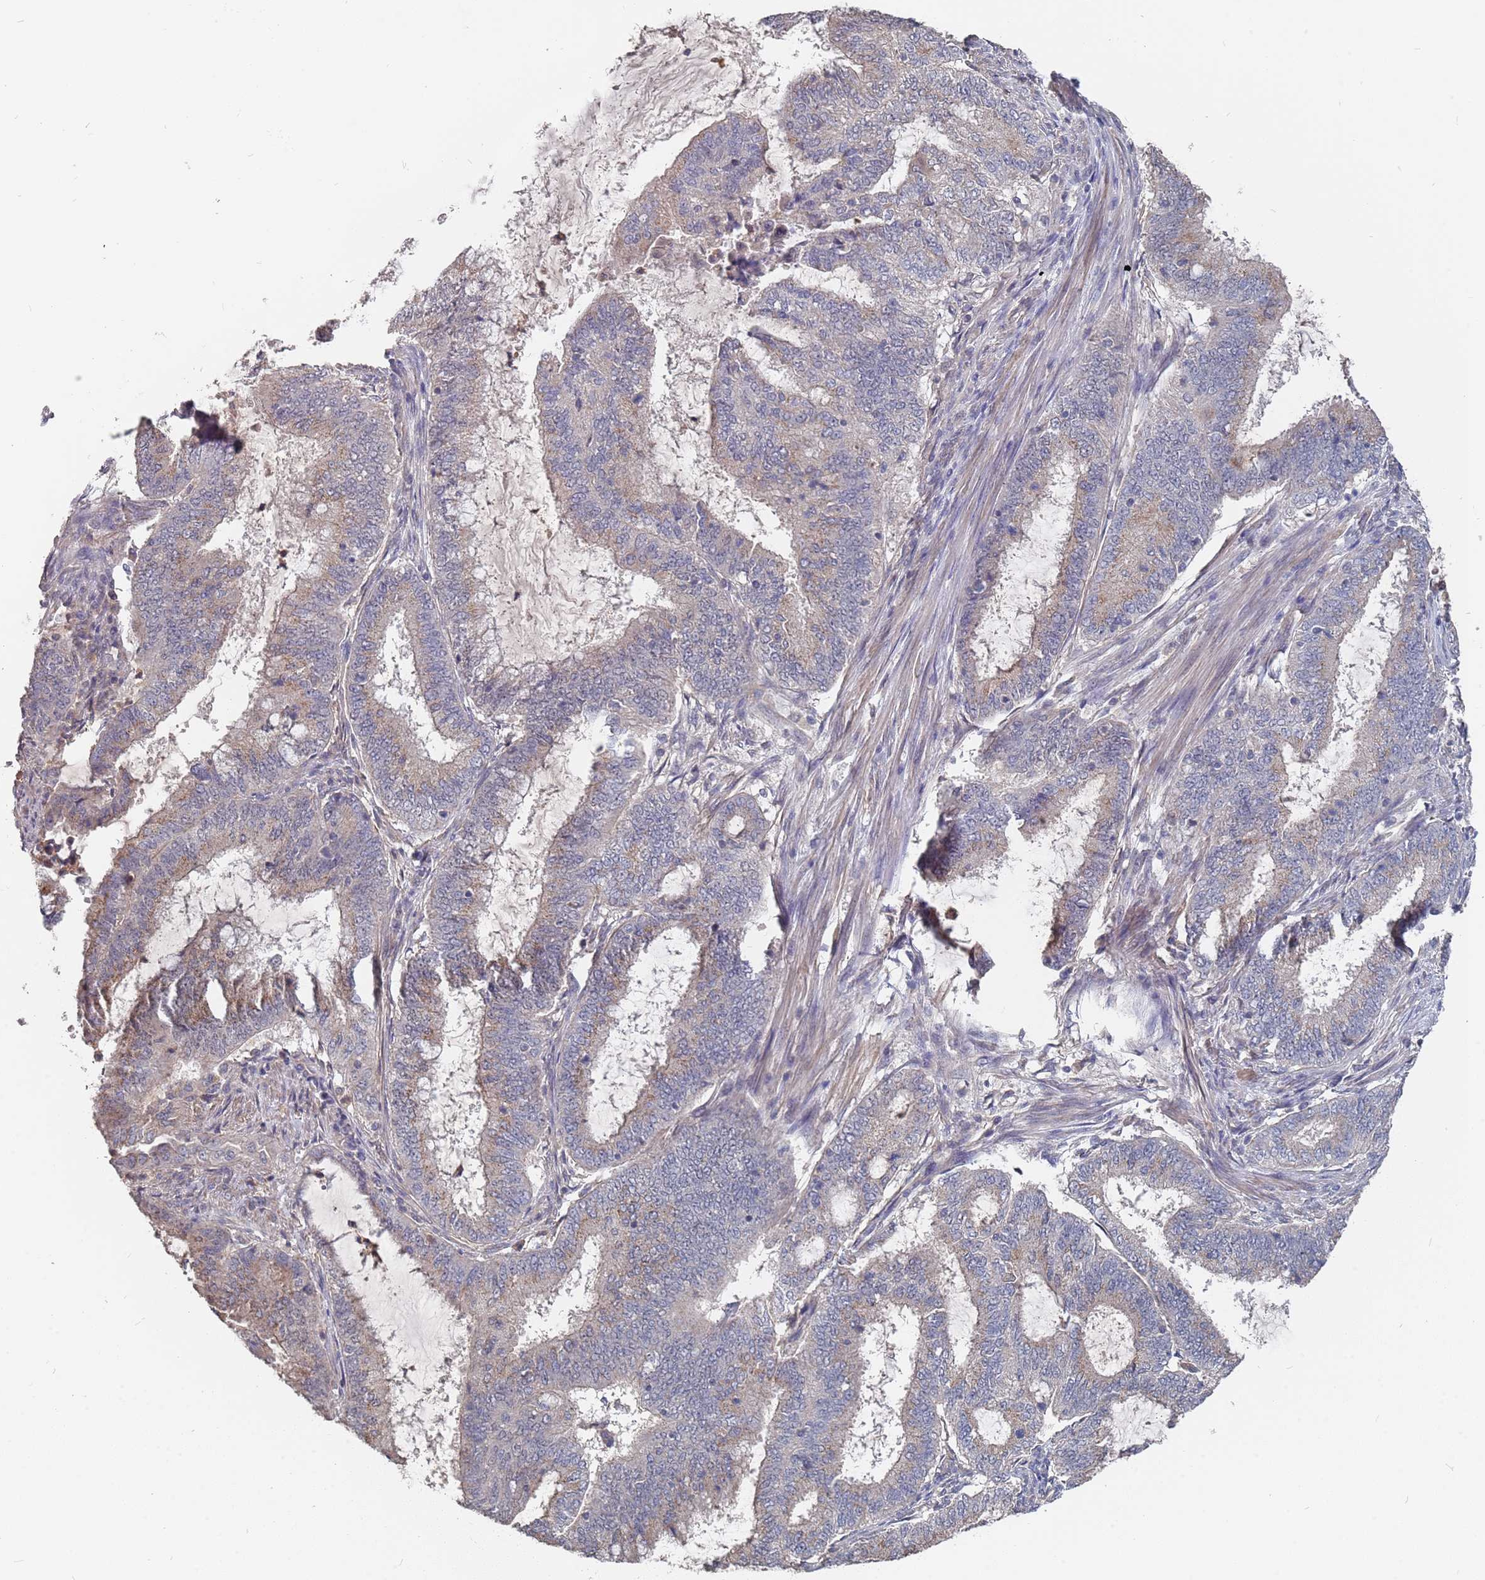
{"staining": {"intensity": "weak", "quantity": "25%-75%", "location": "cytoplasmic/membranous"}, "tissue": "endometrial cancer", "cell_type": "Tumor cells", "image_type": "cancer", "snomed": [{"axis": "morphology", "description": "Adenocarcinoma, NOS"}, {"axis": "topography", "description": "Endometrium"}], "caption": "The immunohistochemical stain highlights weak cytoplasmic/membranous expression in tumor cells of endometrial cancer tissue.", "gene": "TCEANC2", "patient": {"sex": "female", "age": 51}}